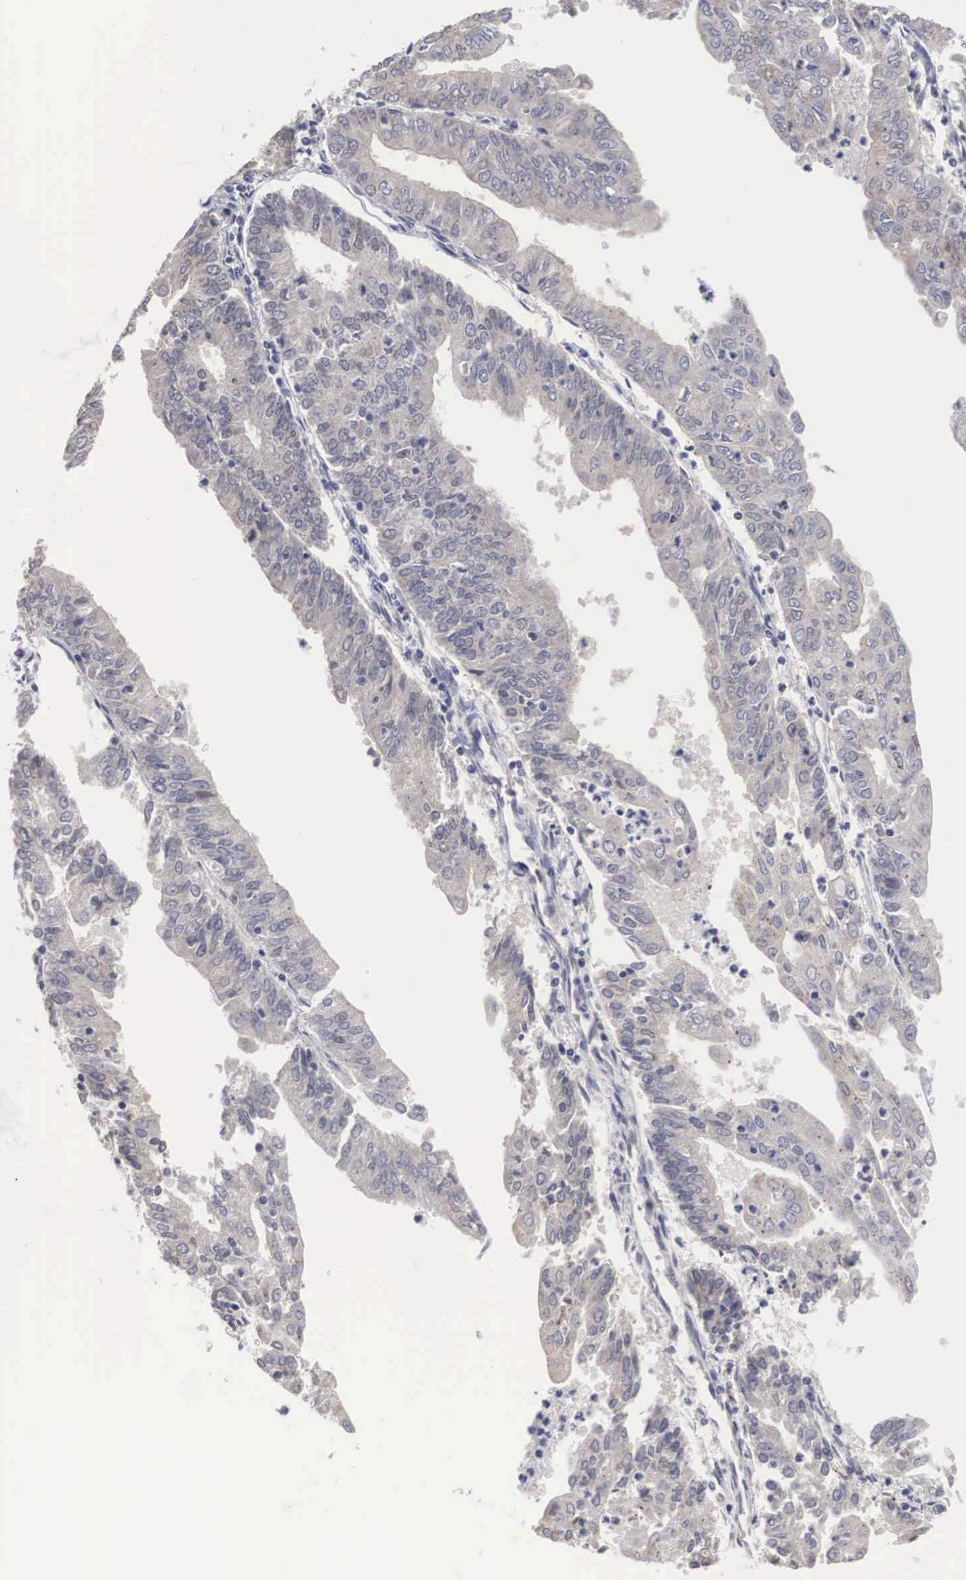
{"staining": {"intensity": "weak", "quantity": "25%-75%", "location": "cytoplasmic/membranous"}, "tissue": "endometrial cancer", "cell_type": "Tumor cells", "image_type": "cancer", "snomed": [{"axis": "morphology", "description": "Adenocarcinoma, NOS"}, {"axis": "topography", "description": "Endometrium"}], "caption": "The histopathology image shows immunohistochemical staining of endometrial adenocarcinoma. There is weak cytoplasmic/membranous staining is seen in about 25%-75% of tumor cells.", "gene": "HMOX1", "patient": {"sex": "female", "age": 79}}